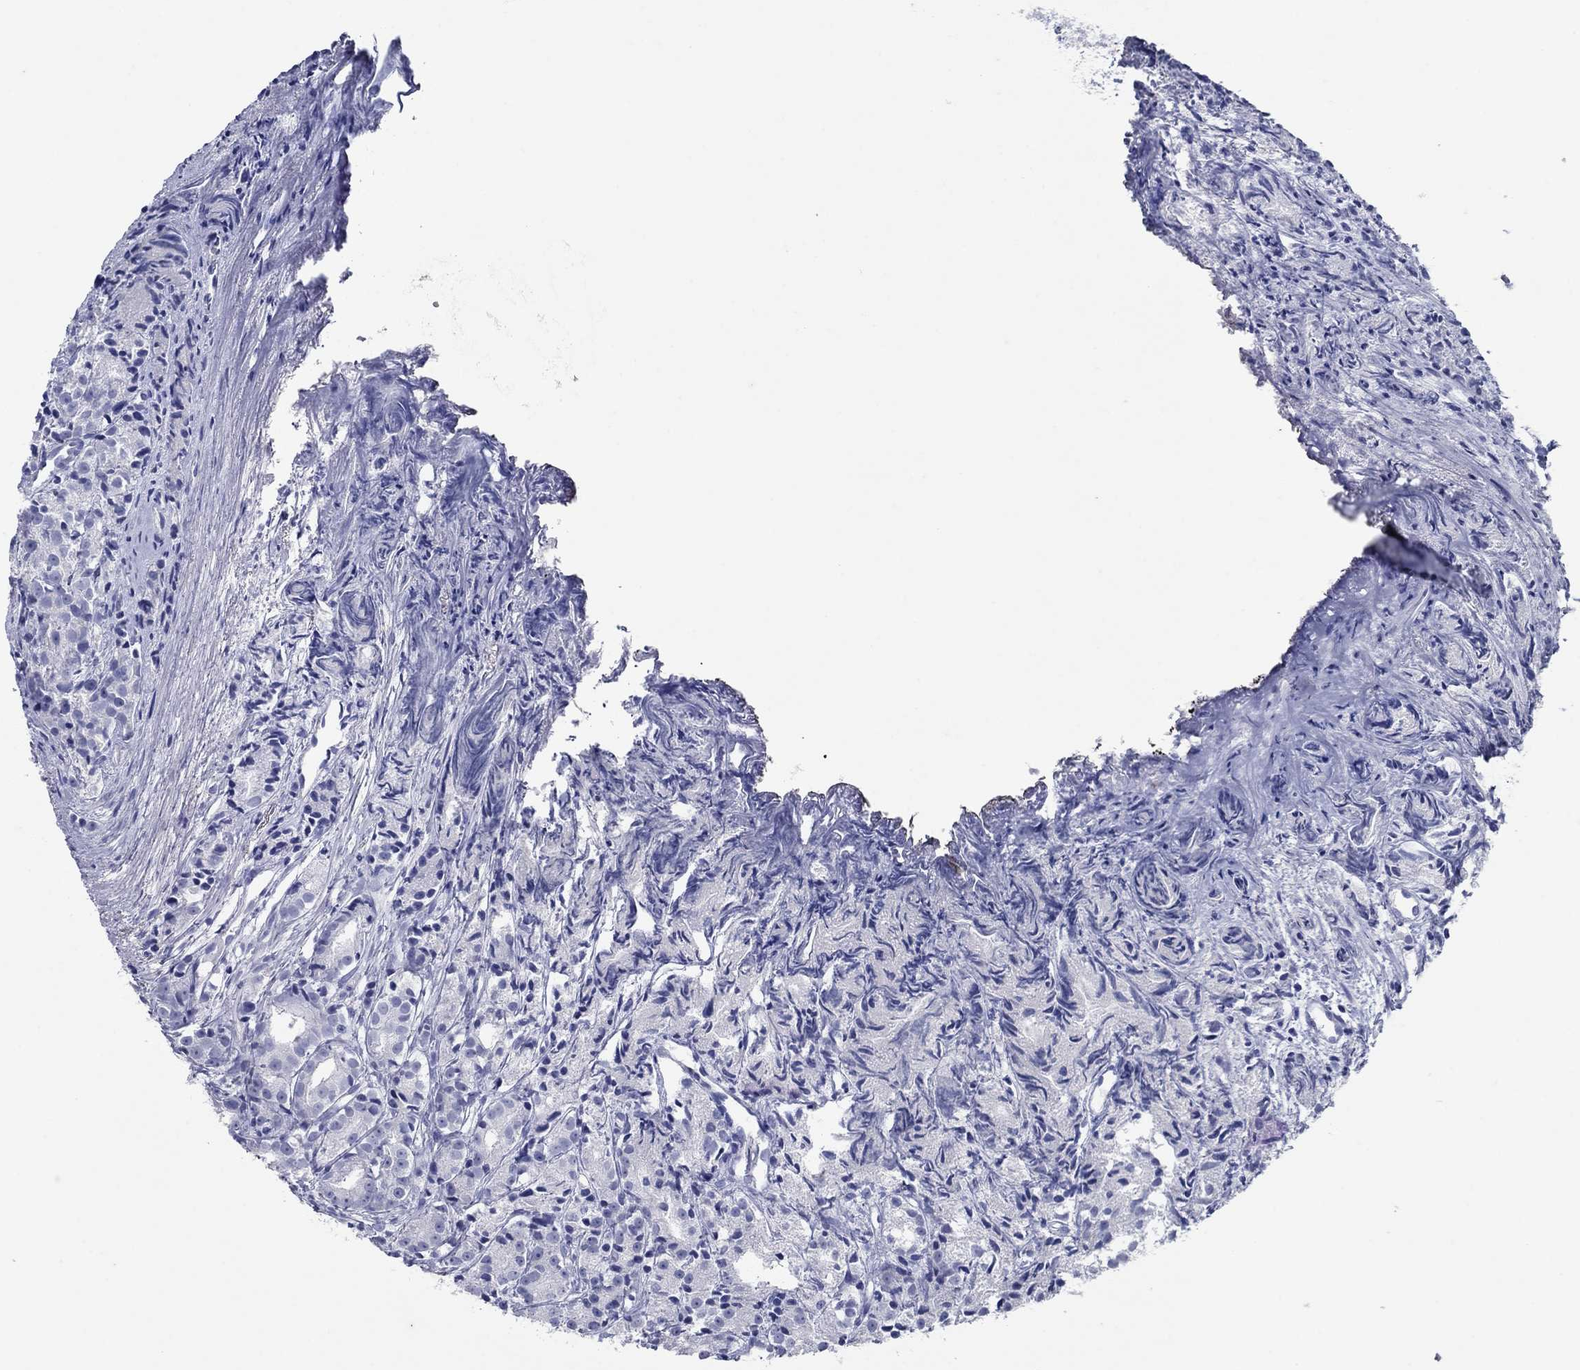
{"staining": {"intensity": "negative", "quantity": "none", "location": "none"}, "tissue": "prostate cancer", "cell_type": "Tumor cells", "image_type": "cancer", "snomed": [{"axis": "morphology", "description": "Adenocarcinoma, Medium grade"}, {"axis": "topography", "description": "Prostate"}], "caption": "Human adenocarcinoma (medium-grade) (prostate) stained for a protein using immunohistochemistry (IHC) demonstrates no expression in tumor cells.", "gene": "ATP4A", "patient": {"sex": "male", "age": 74}}